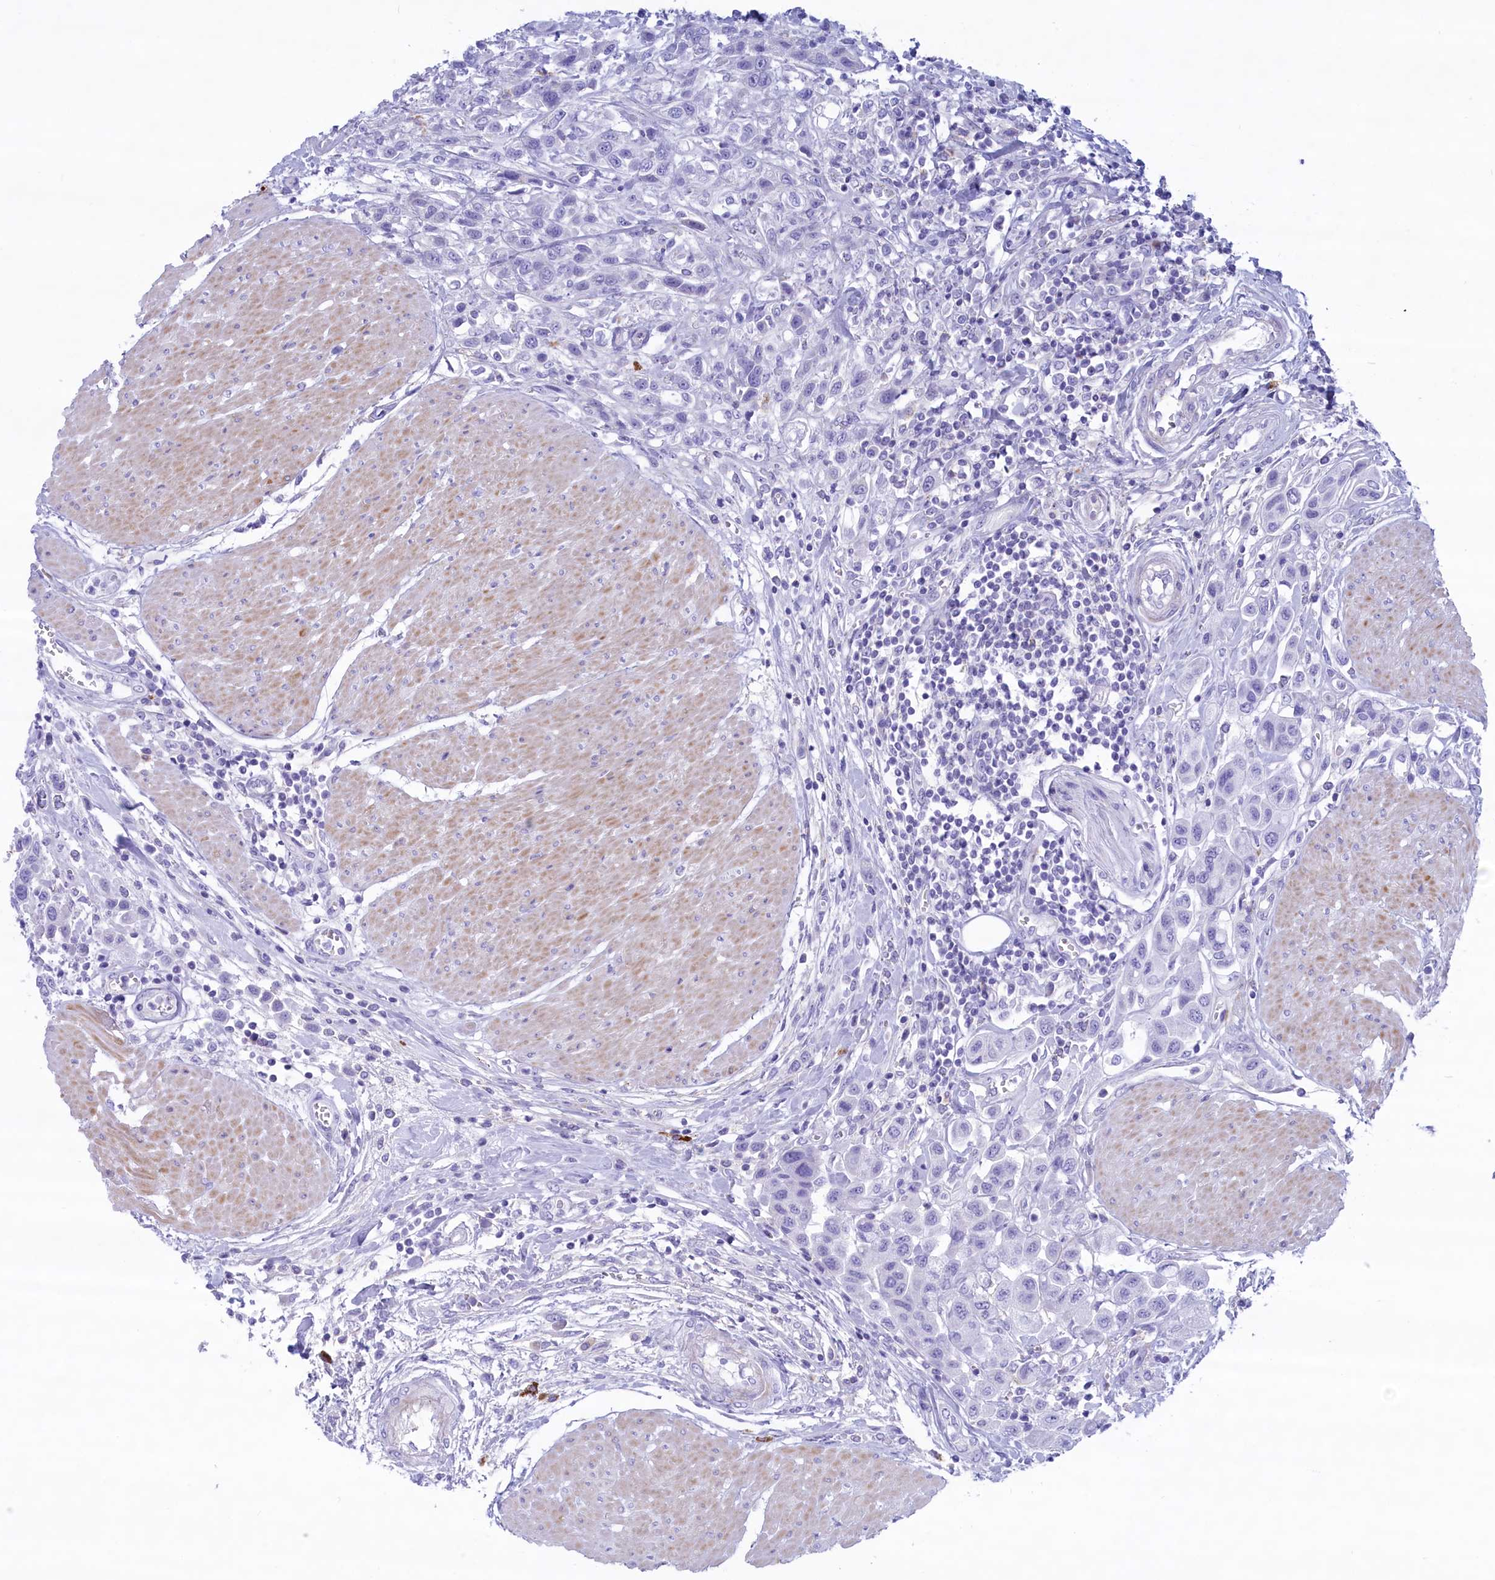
{"staining": {"intensity": "negative", "quantity": "none", "location": "none"}, "tissue": "urothelial cancer", "cell_type": "Tumor cells", "image_type": "cancer", "snomed": [{"axis": "morphology", "description": "Urothelial carcinoma, High grade"}, {"axis": "topography", "description": "Urinary bladder"}], "caption": "Urothelial cancer was stained to show a protein in brown. There is no significant expression in tumor cells. (DAB immunohistochemistry visualized using brightfield microscopy, high magnification).", "gene": "MPV17L2", "patient": {"sex": "male", "age": 50}}